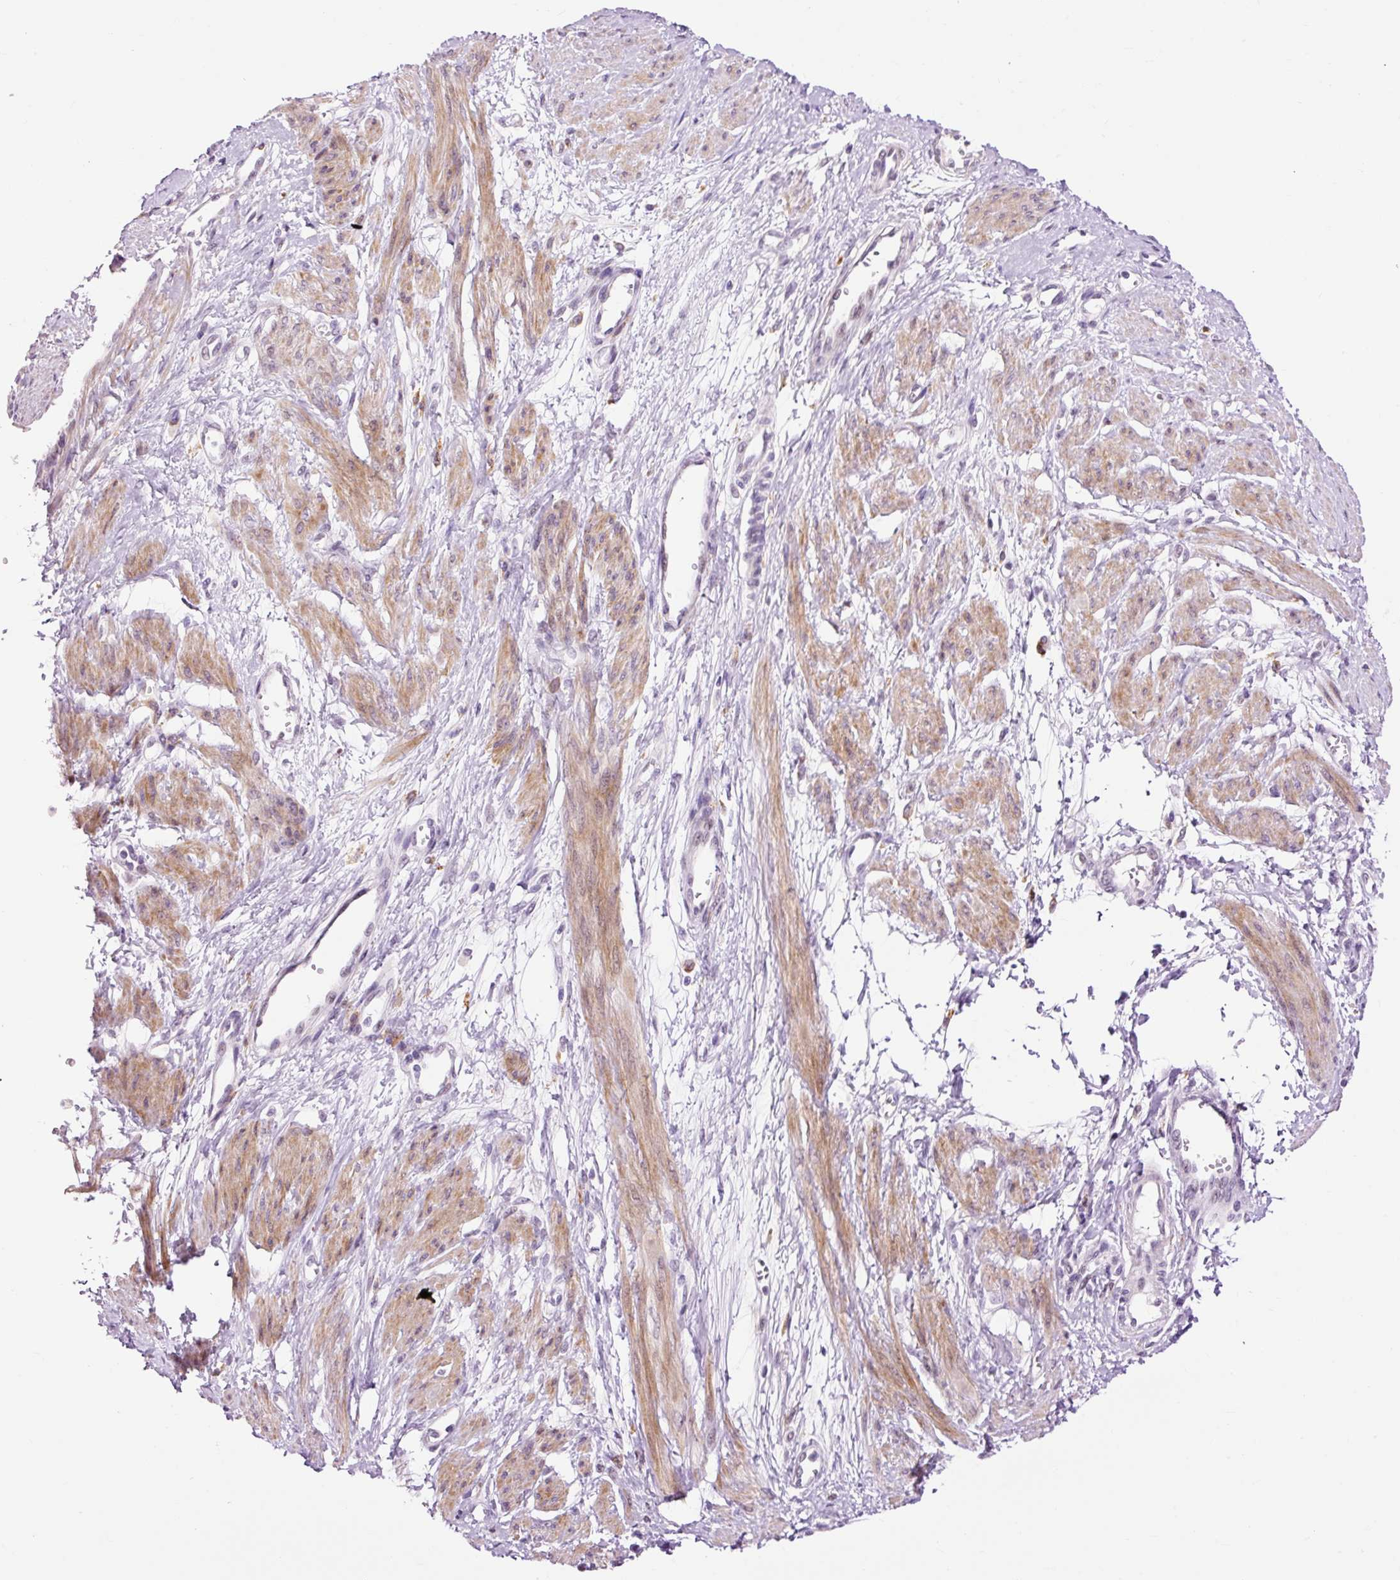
{"staining": {"intensity": "moderate", "quantity": "25%-75%", "location": "cytoplasmic/membranous"}, "tissue": "smooth muscle", "cell_type": "Smooth muscle cells", "image_type": "normal", "snomed": [{"axis": "morphology", "description": "Normal tissue, NOS"}, {"axis": "topography", "description": "Smooth muscle"}, {"axis": "topography", "description": "Uterus"}], "caption": "Immunohistochemistry (IHC) image of unremarkable human smooth muscle stained for a protein (brown), which displays medium levels of moderate cytoplasmic/membranous staining in about 25%-75% of smooth muscle cells.", "gene": "LY86", "patient": {"sex": "female", "age": 39}}